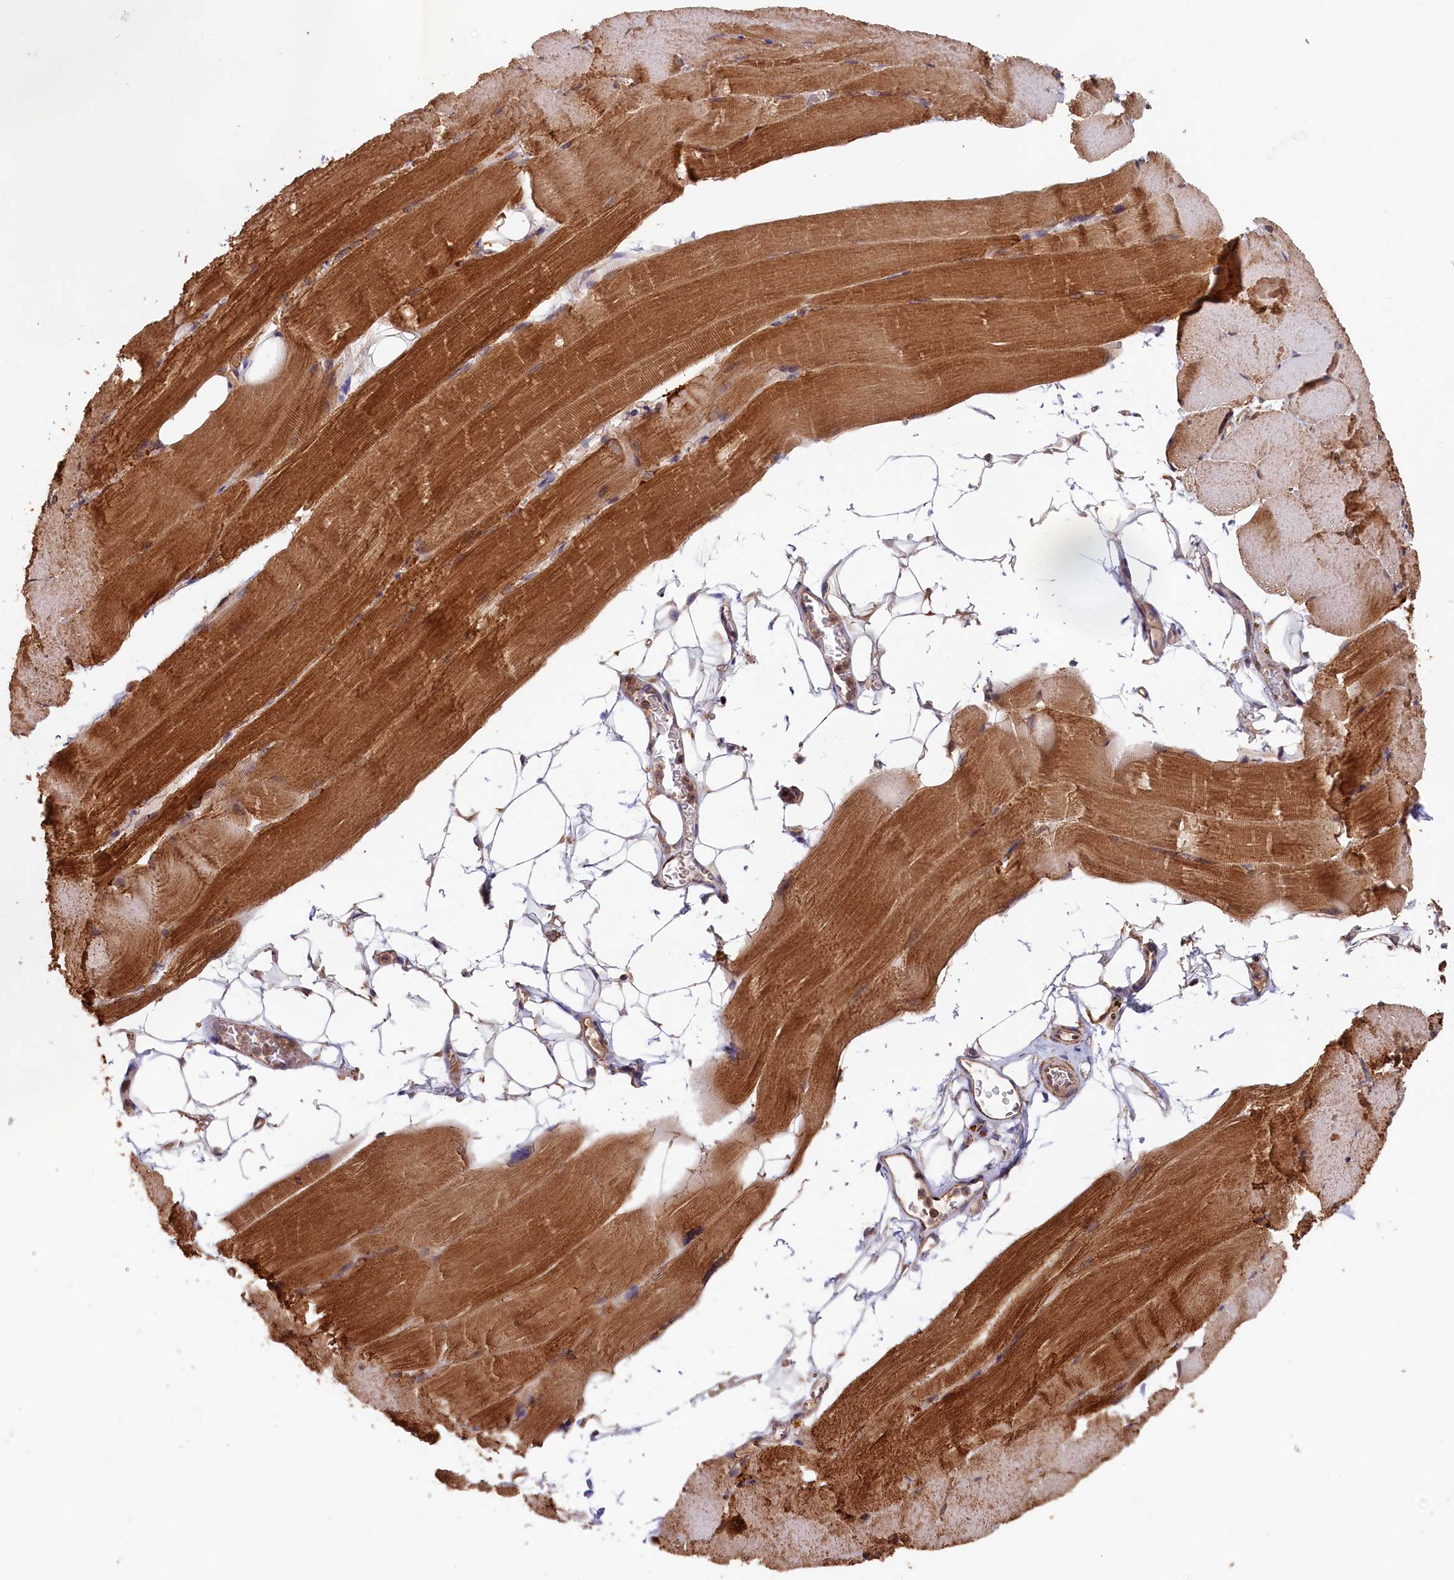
{"staining": {"intensity": "strong", "quantity": ">75%", "location": "cytoplasmic/membranous"}, "tissue": "skeletal muscle", "cell_type": "Myocytes", "image_type": "normal", "snomed": [{"axis": "morphology", "description": "Normal tissue, NOS"}, {"axis": "topography", "description": "Skeletal muscle"}, {"axis": "topography", "description": "Parathyroid gland"}], "caption": "This photomicrograph exhibits immunohistochemistry (IHC) staining of unremarkable skeletal muscle, with high strong cytoplasmic/membranous expression in approximately >75% of myocytes.", "gene": "MACROD1", "patient": {"sex": "female", "age": 37}}